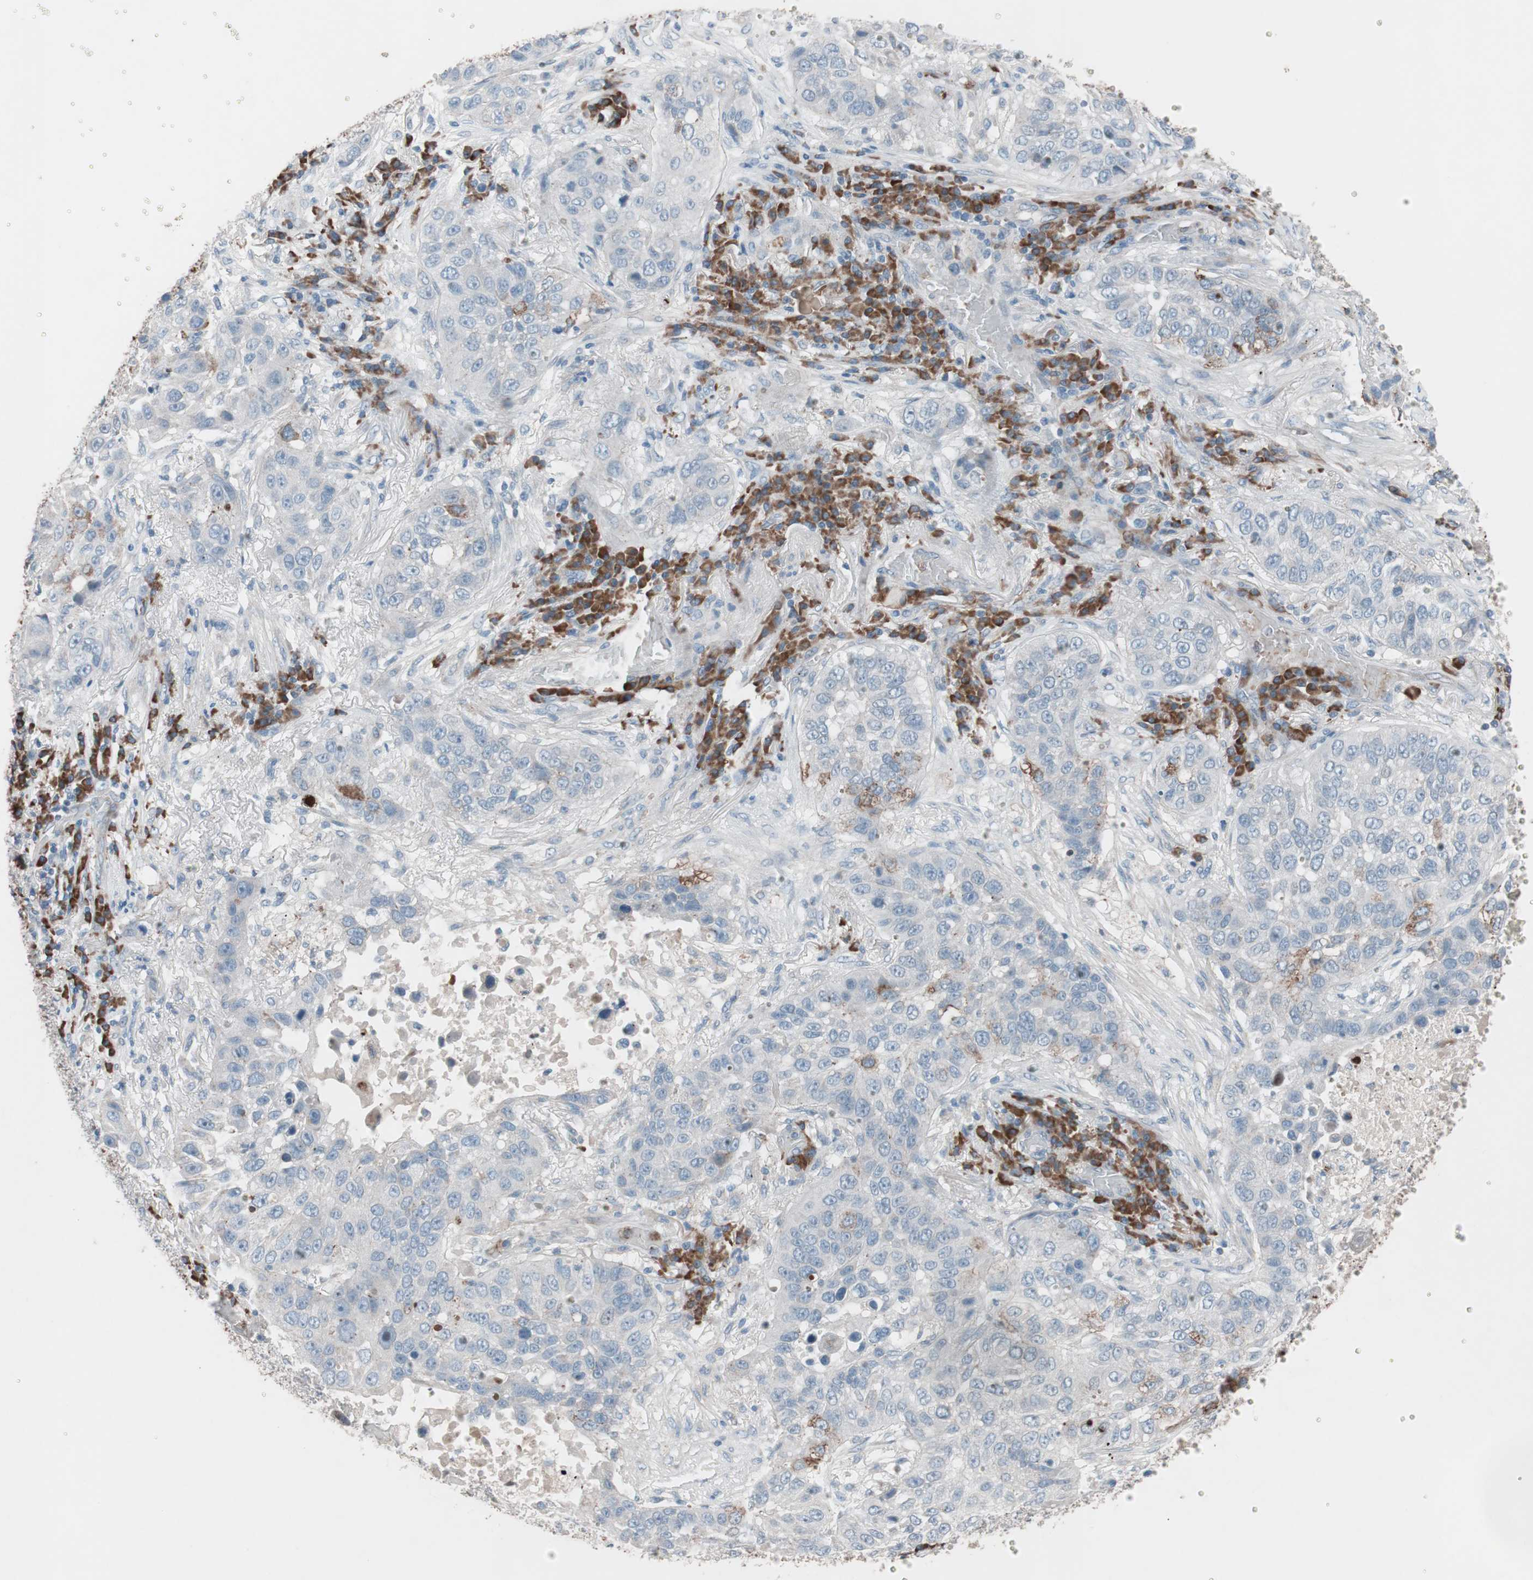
{"staining": {"intensity": "weak", "quantity": "<25%", "location": "cytoplasmic/membranous"}, "tissue": "lung cancer", "cell_type": "Tumor cells", "image_type": "cancer", "snomed": [{"axis": "morphology", "description": "Squamous cell carcinoma, NOS"}, {"axis": "topography", "description": "Lung"}], "caption": "Immunohistochemical staining of human lung squamous cell carcinoma displays no significant positivity in tumor cells.", "gene": "GRB7", "patient": {"sex": "male", "age": 57}}